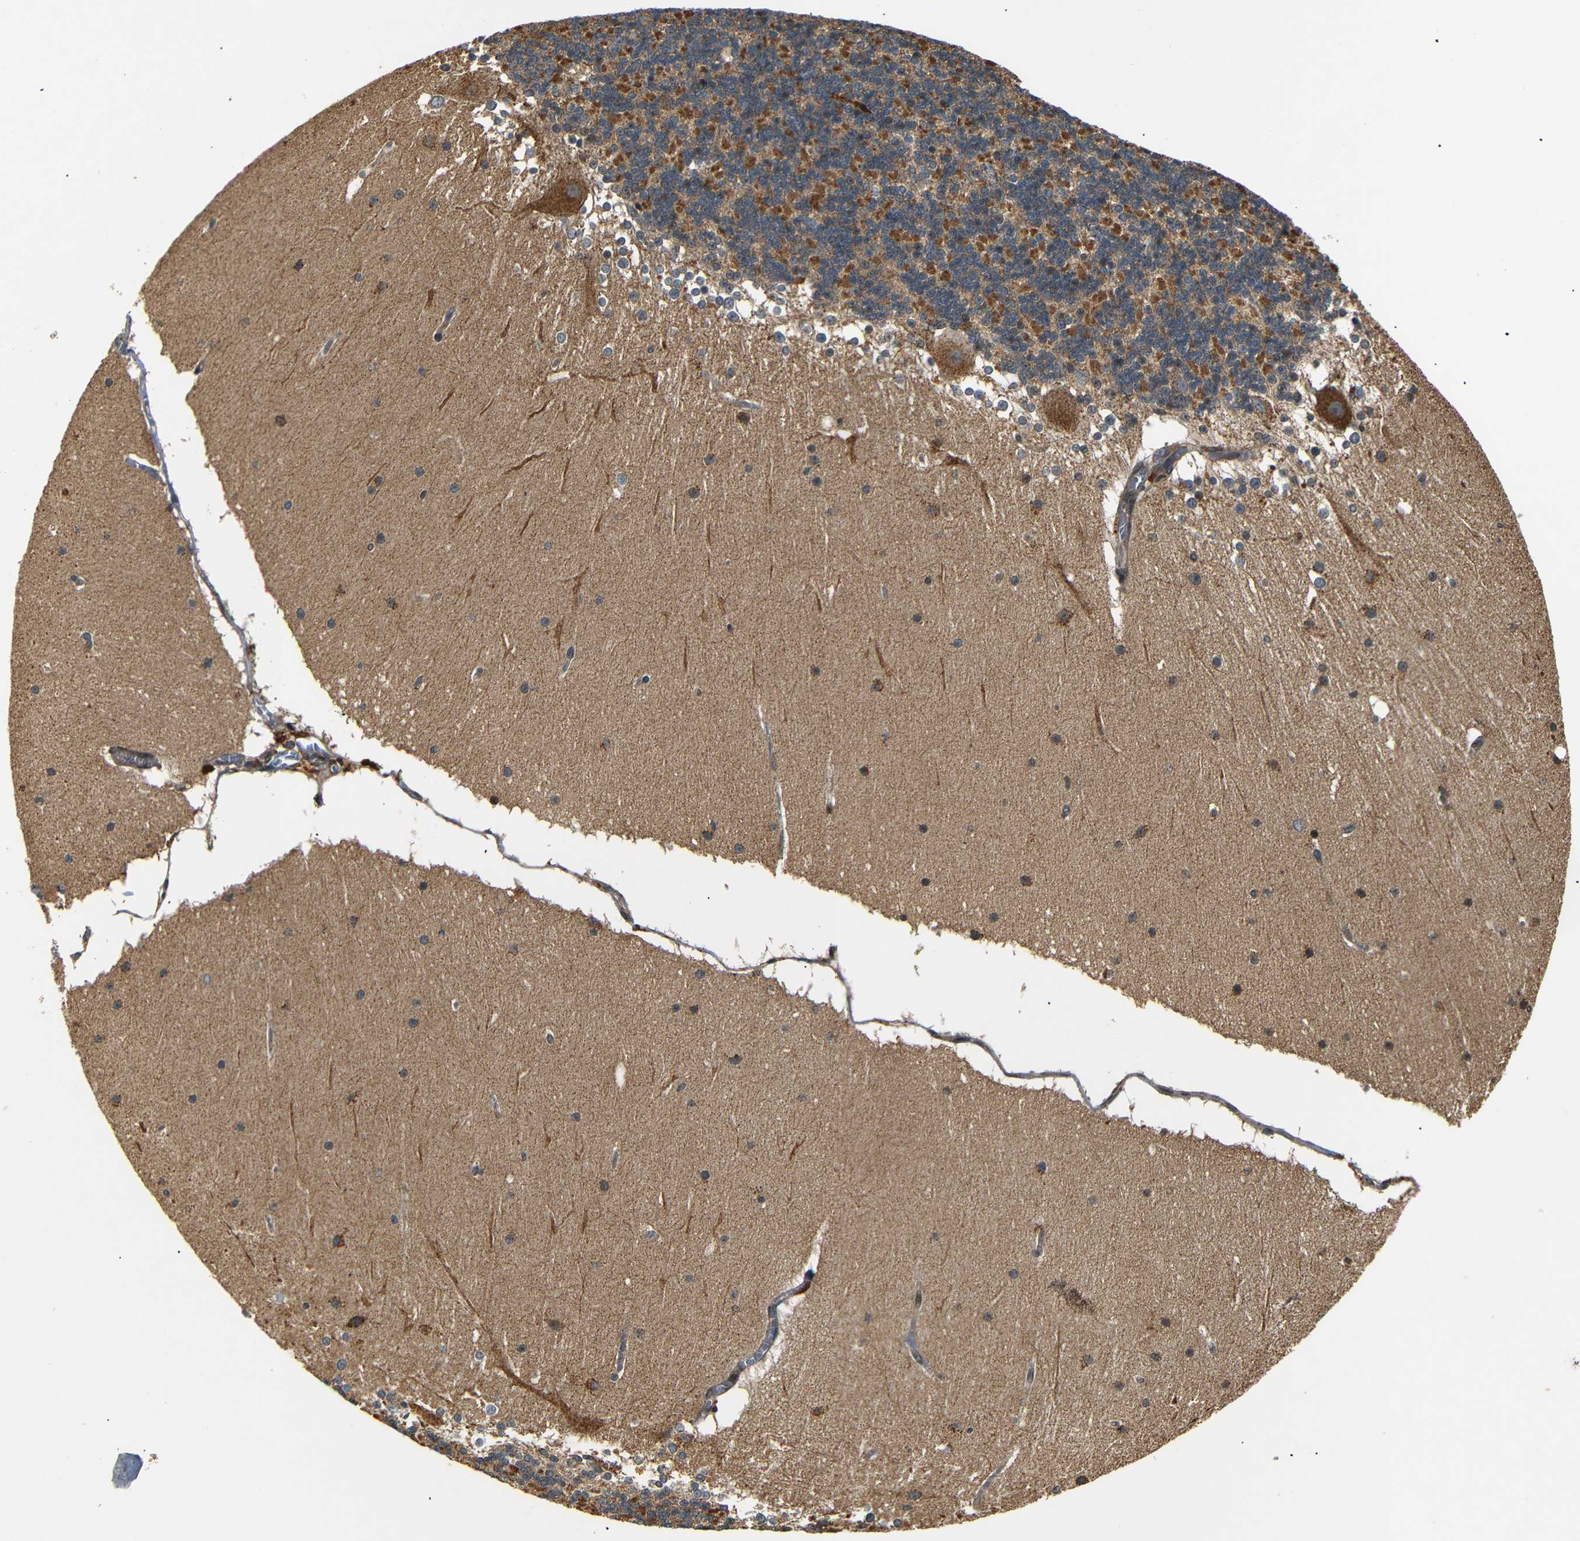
{"staining": {"intensity": "moderate", "quantity": ">75%", "location": "cytoplasmic/membranous"}, "tissue": "cerebellum", "cell_type": "Cells in granular layer", "image_type": "normal", "snomed": [{"axis": "morphology", "description": "Normal tissue, NOS"}, {"axis": "topography", "description": "Cerebellum"}], "caption": "Immunohistochemical staining of unremarkable human cerebellum reveals moderate cytoplasmic/membranous protein positivity in approximately >75% of cells in granular layer.", "gene": "TANK", "patient": {"sex": "female", "age": 19}}